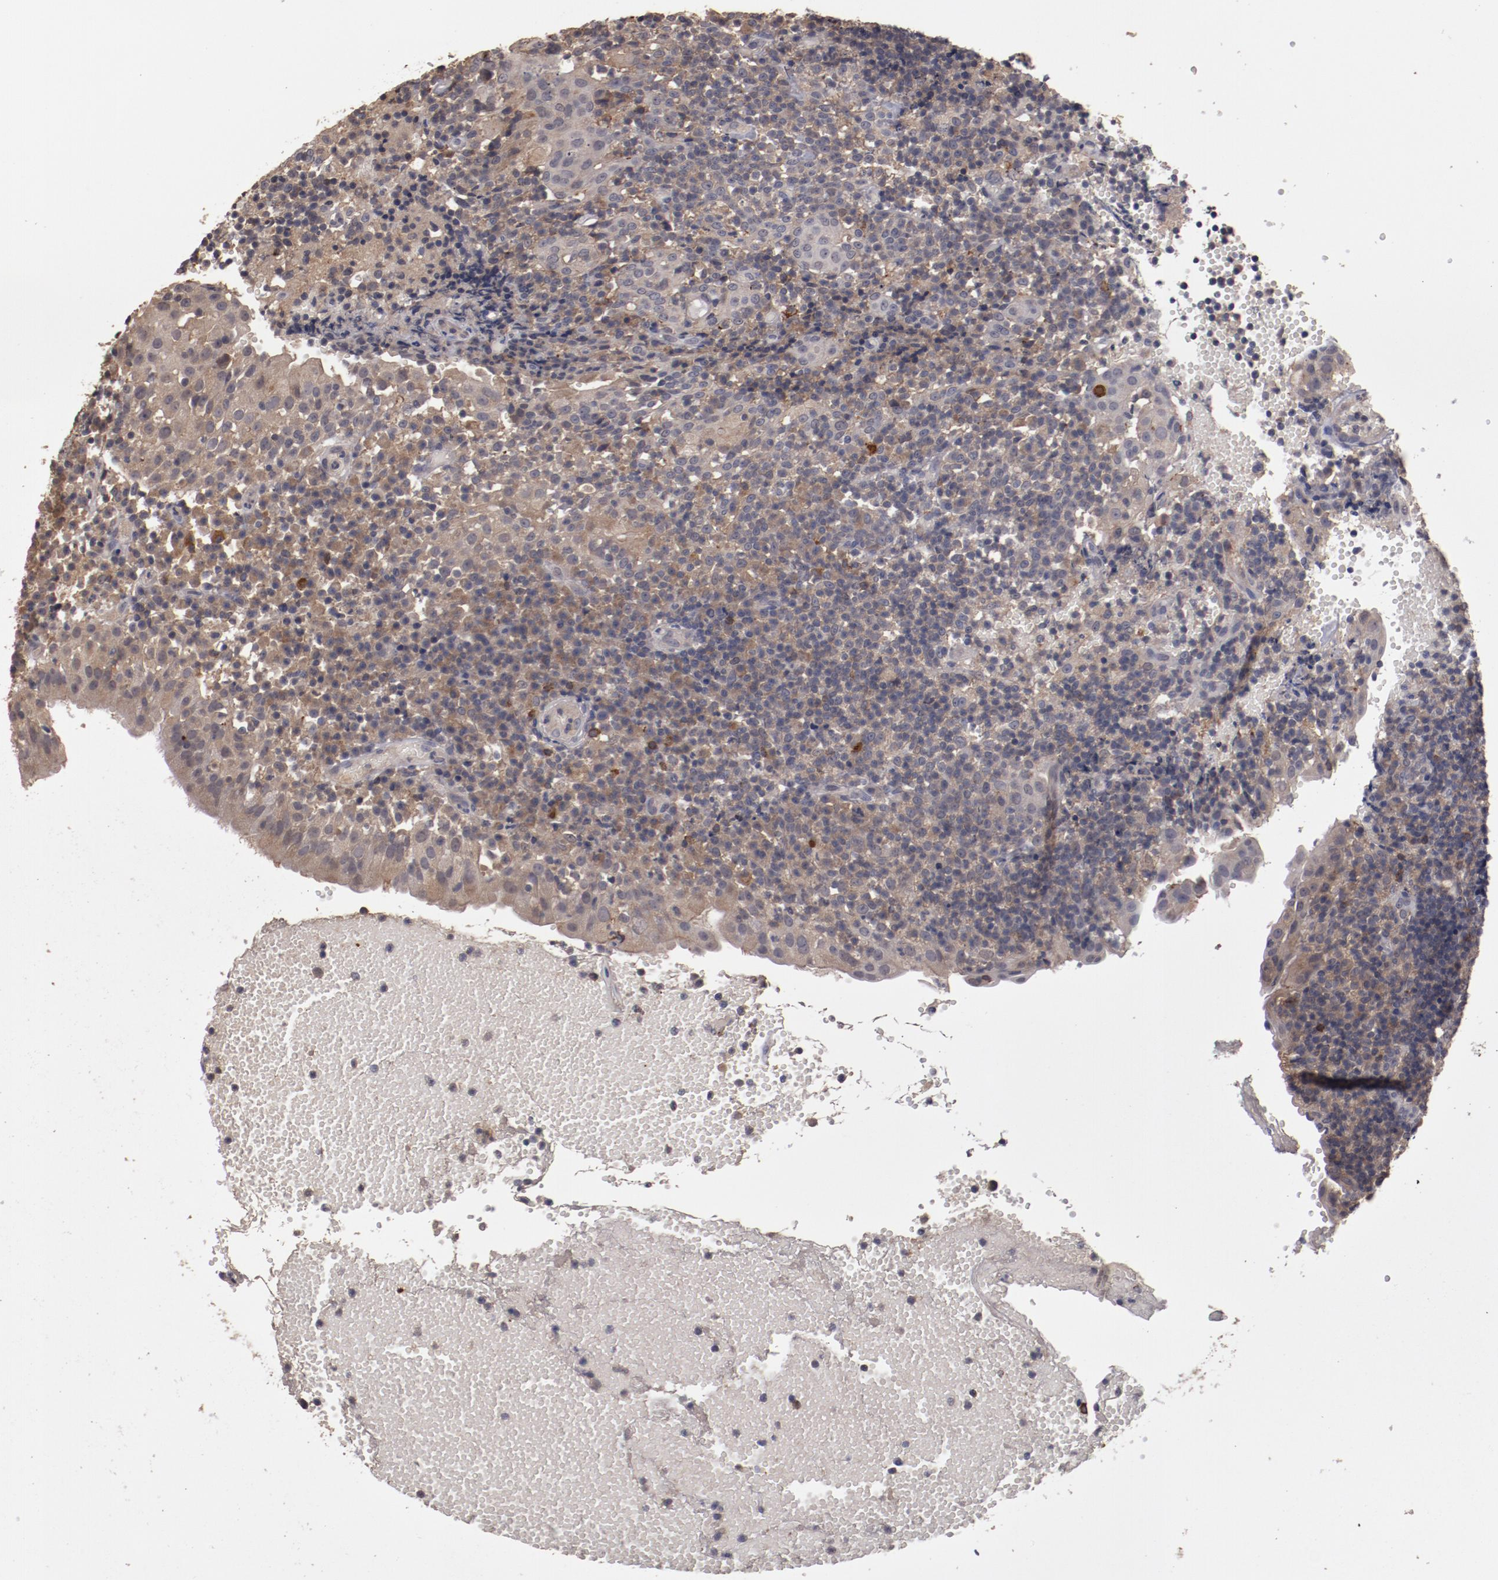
{"staining": {"intensity": "moderate", "quantity": ">75%", "location": "cytoplasmic/membranous"}, "tissue": "tonsil", "cell_type": "Germinal center cells", "image_type": "normal", "snomed": [{"axis": "morphology", "description": "Normal tissue, NOS"}, {"axis": "topography", "description": "Tonsil"}], "caption": "Immunohistochemistry (IHC) staining of benign tonsil, which displays medium levels of moderate cytoplasmic/membranous positivity in about >75% of germinal center cells indicating moderate cytoplasmic/membranous protein positivity. The staining was performed using DAB (brown) for protein detection and nuclei were counterstained in hematoxylin (blue).", "gene": "LRRC75B", "patient": {"sex": "female", "age": 40}}